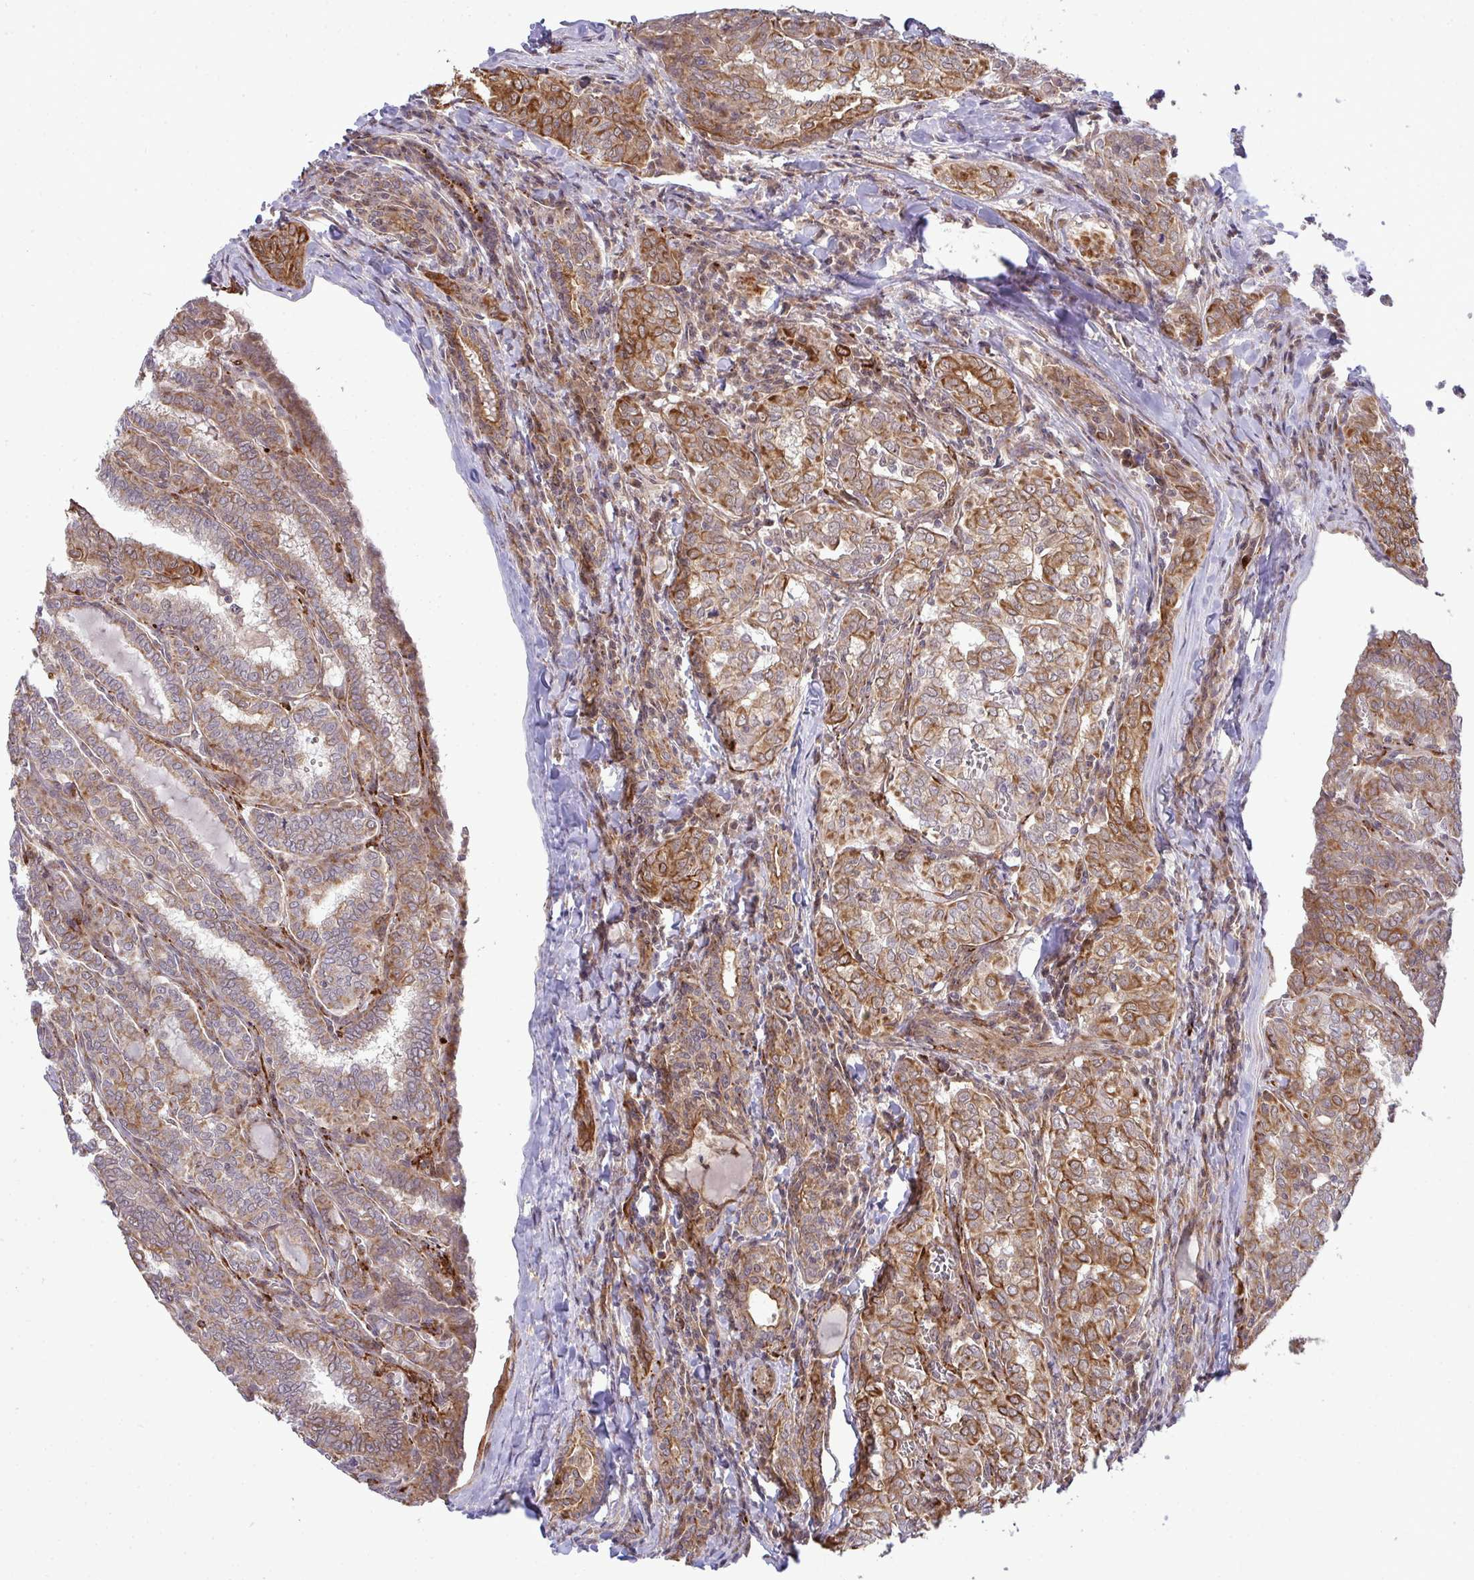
{"staining": {"intensity": "moderate", "quantity": ">75%", "location": "cytoplasmic/membranous"}, "tissue": "thyroid cancer", "cell_type": "Tumor cells", "image_type": "cancer", "snomed": [{"axis": "morphology", "description": "Papillary adenocarcinoma, NOS"}, {"axis": "topography", "description": "Thyroid gland"}], "caption": "Thyroid papillary adenocarcinoma tissue exhibits moderate cytoplasmic/membranous expression in approximately >75% of tumor cells", "gene": "TRIM44", "patient": {"sex": "female", "age": 30}}